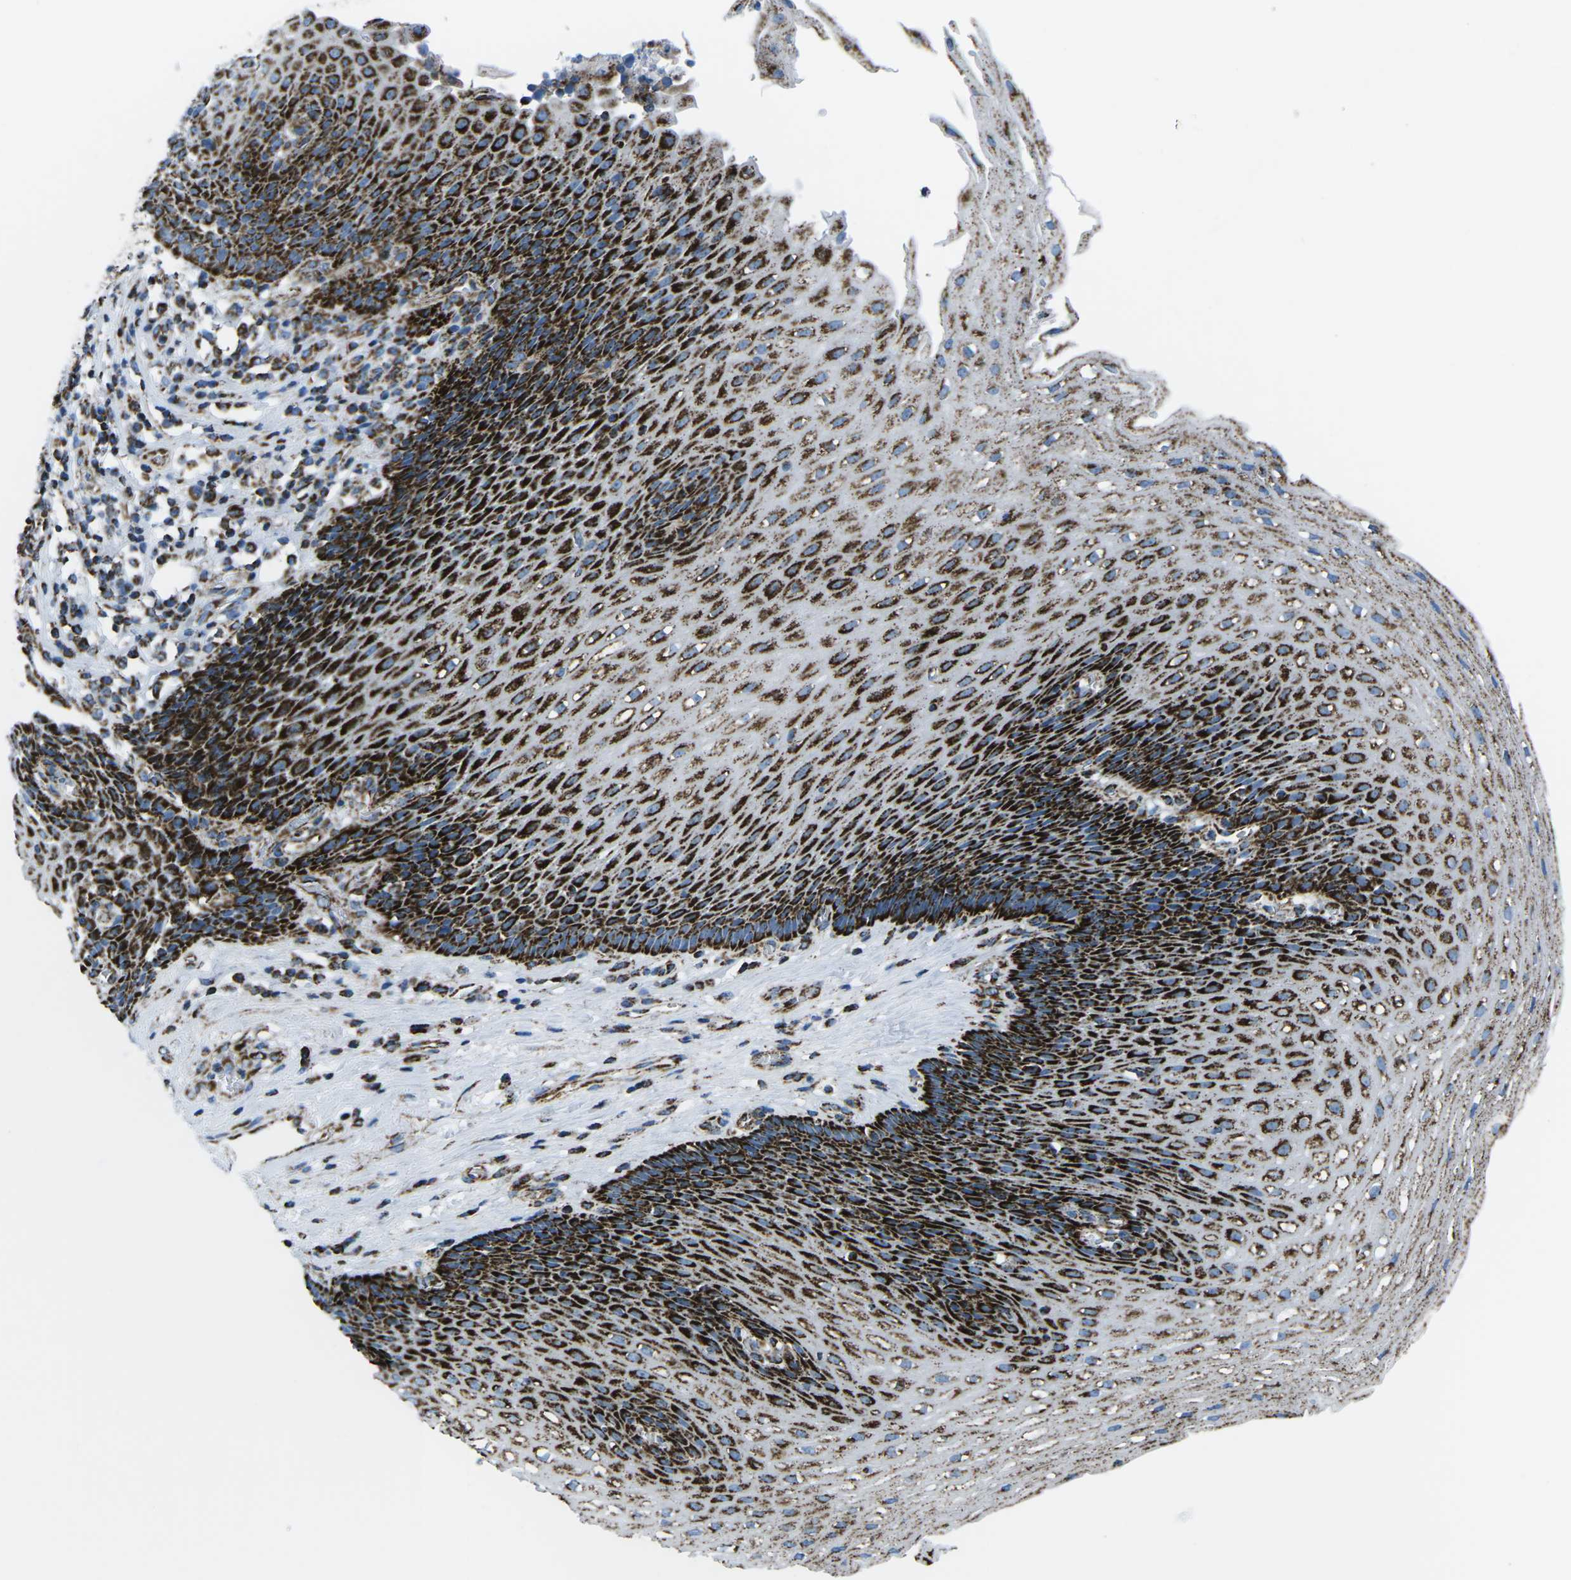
{"staining": {"intensity": "strong", "quantity": ">75%", "location": "cytoplasmic/membranous"}, "tissue": "esophagus", "cell_type": "Squamous epithelial cells", "image_type": "normal", "snomed": [{"axis": "morphology", "description": "Normal tissue, NOS"}, {"axis": "topography", "description": "Esophagus"}], "caption": "Protein positivity by immunohistochemistry (IHC) demonstrates strong cytoplasmic/membranous staining in approximately >75% of squamous epithelial cells in normal esophagus. Ihc stains the protein of interest in brown and the nuclei are stained blue.", "gene": "MT", "patient": {"sex": "male", "age": 48}}